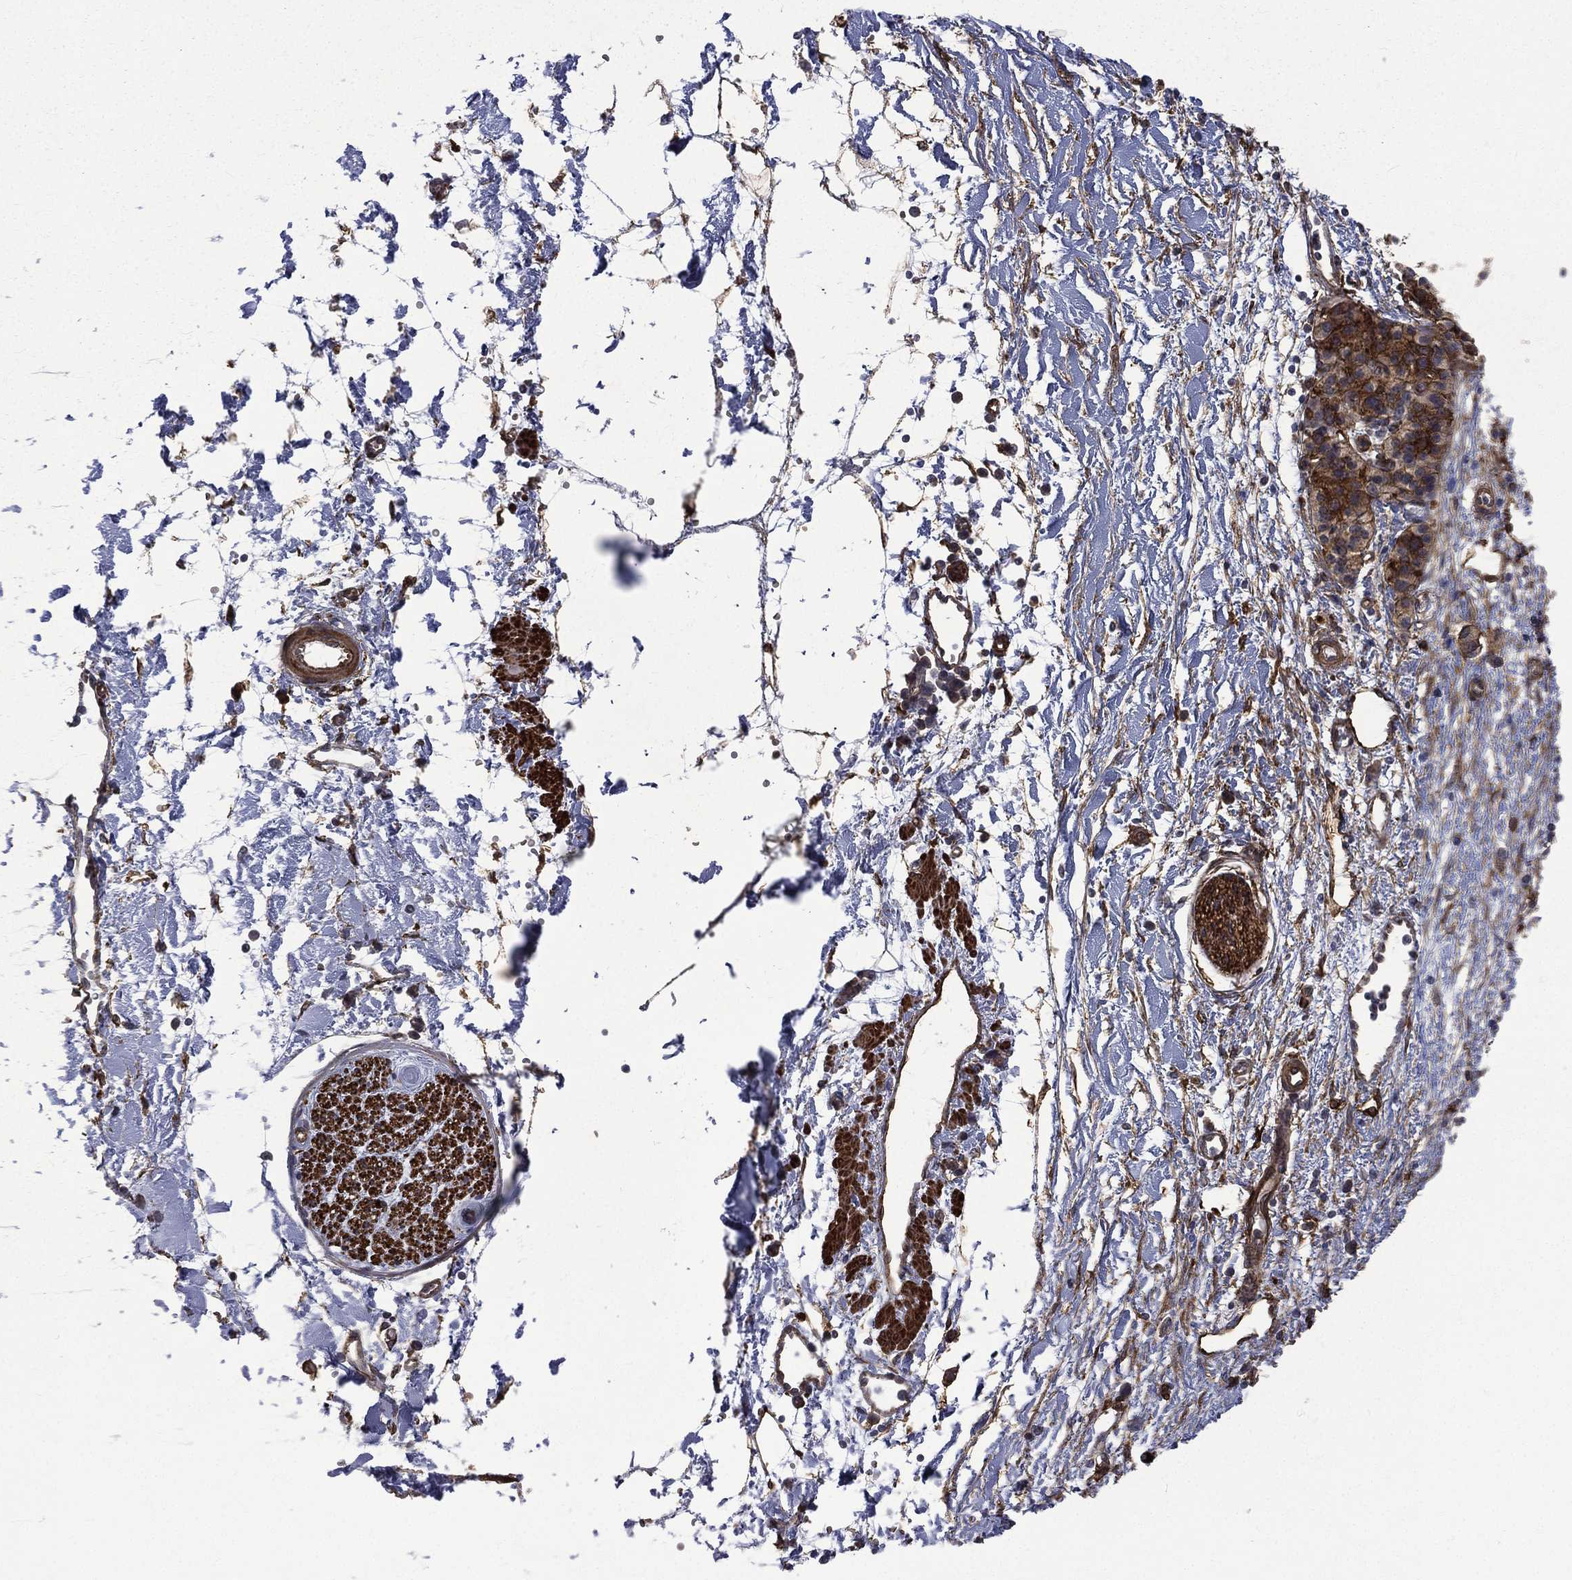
{"staining": {"intensity": "moderate", "quantity": "25%-75%", "location": "cytoplasmic/membranous"}, "tissue": "soft tissue", "cell_type": "Fibroblasts", "image_type": "normal", "snomed": [{"axis": "morphology", "description": "Normal tissue, NOS"}, {"axis": "morphology", "description": "Adenocarcinoma, NOS"}, {"axis": "topography", "description": "Pancreas"}, {"axis": "topography", "description": "Peripheral nerve tissue"}], "caption": "Immunohistochemical staining of unremarkable human soft tissue shows 25%-75% levels of moderate cytoplasmic/membranous protein staining in about 25%-75% of fibroblasts. (brown staining indicates protein expression, while blue staining denotes nuclei).", "gene": "PPFIBP1", "patient": {"sex": "male", "age": 61}}